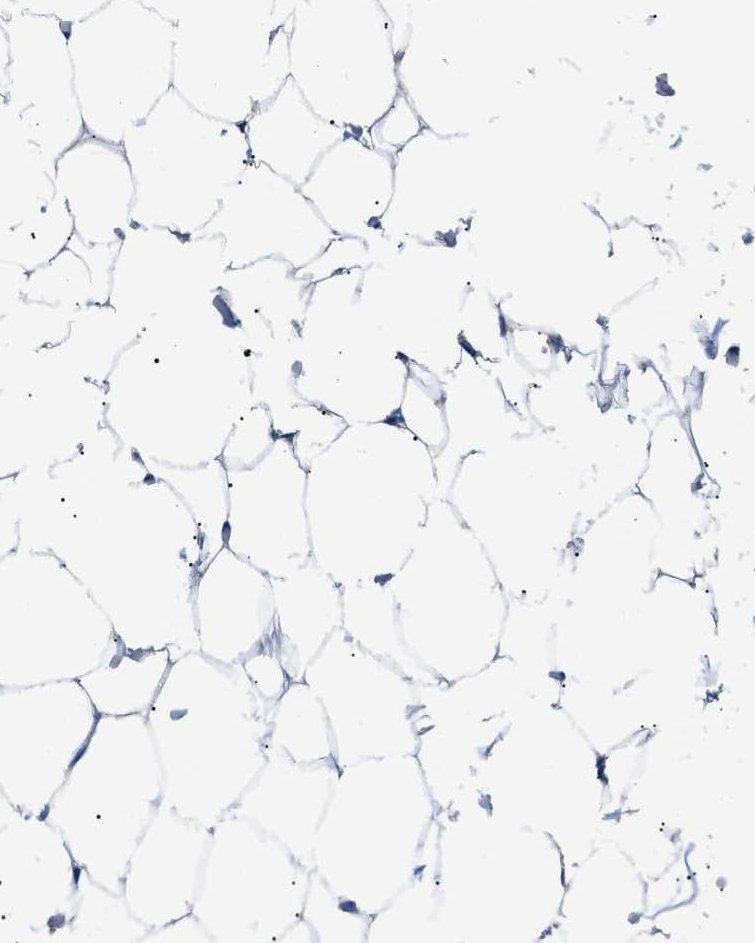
{"staining": {"intensity": "negative", "quantity": "none", "location": "none"}, "tissue": "adipose tissue", "cell_type": "Adipocytes", "image_type": "normal", "snomed": [{"axis": "morphology", "description": "Normal tissue, NOS"}, {"axis": "topography", "description": "Breast"}, {"axis": "topography", "description": "Adipose tissue"}], "caption": "Micrograph shows no significant protein staining in adipocytes of unremarkable adipose tissue. (DAB immunohistochemistry, high magnification).", "gene": "PHB2", "patient": {"sex": "female", "age": 25}}